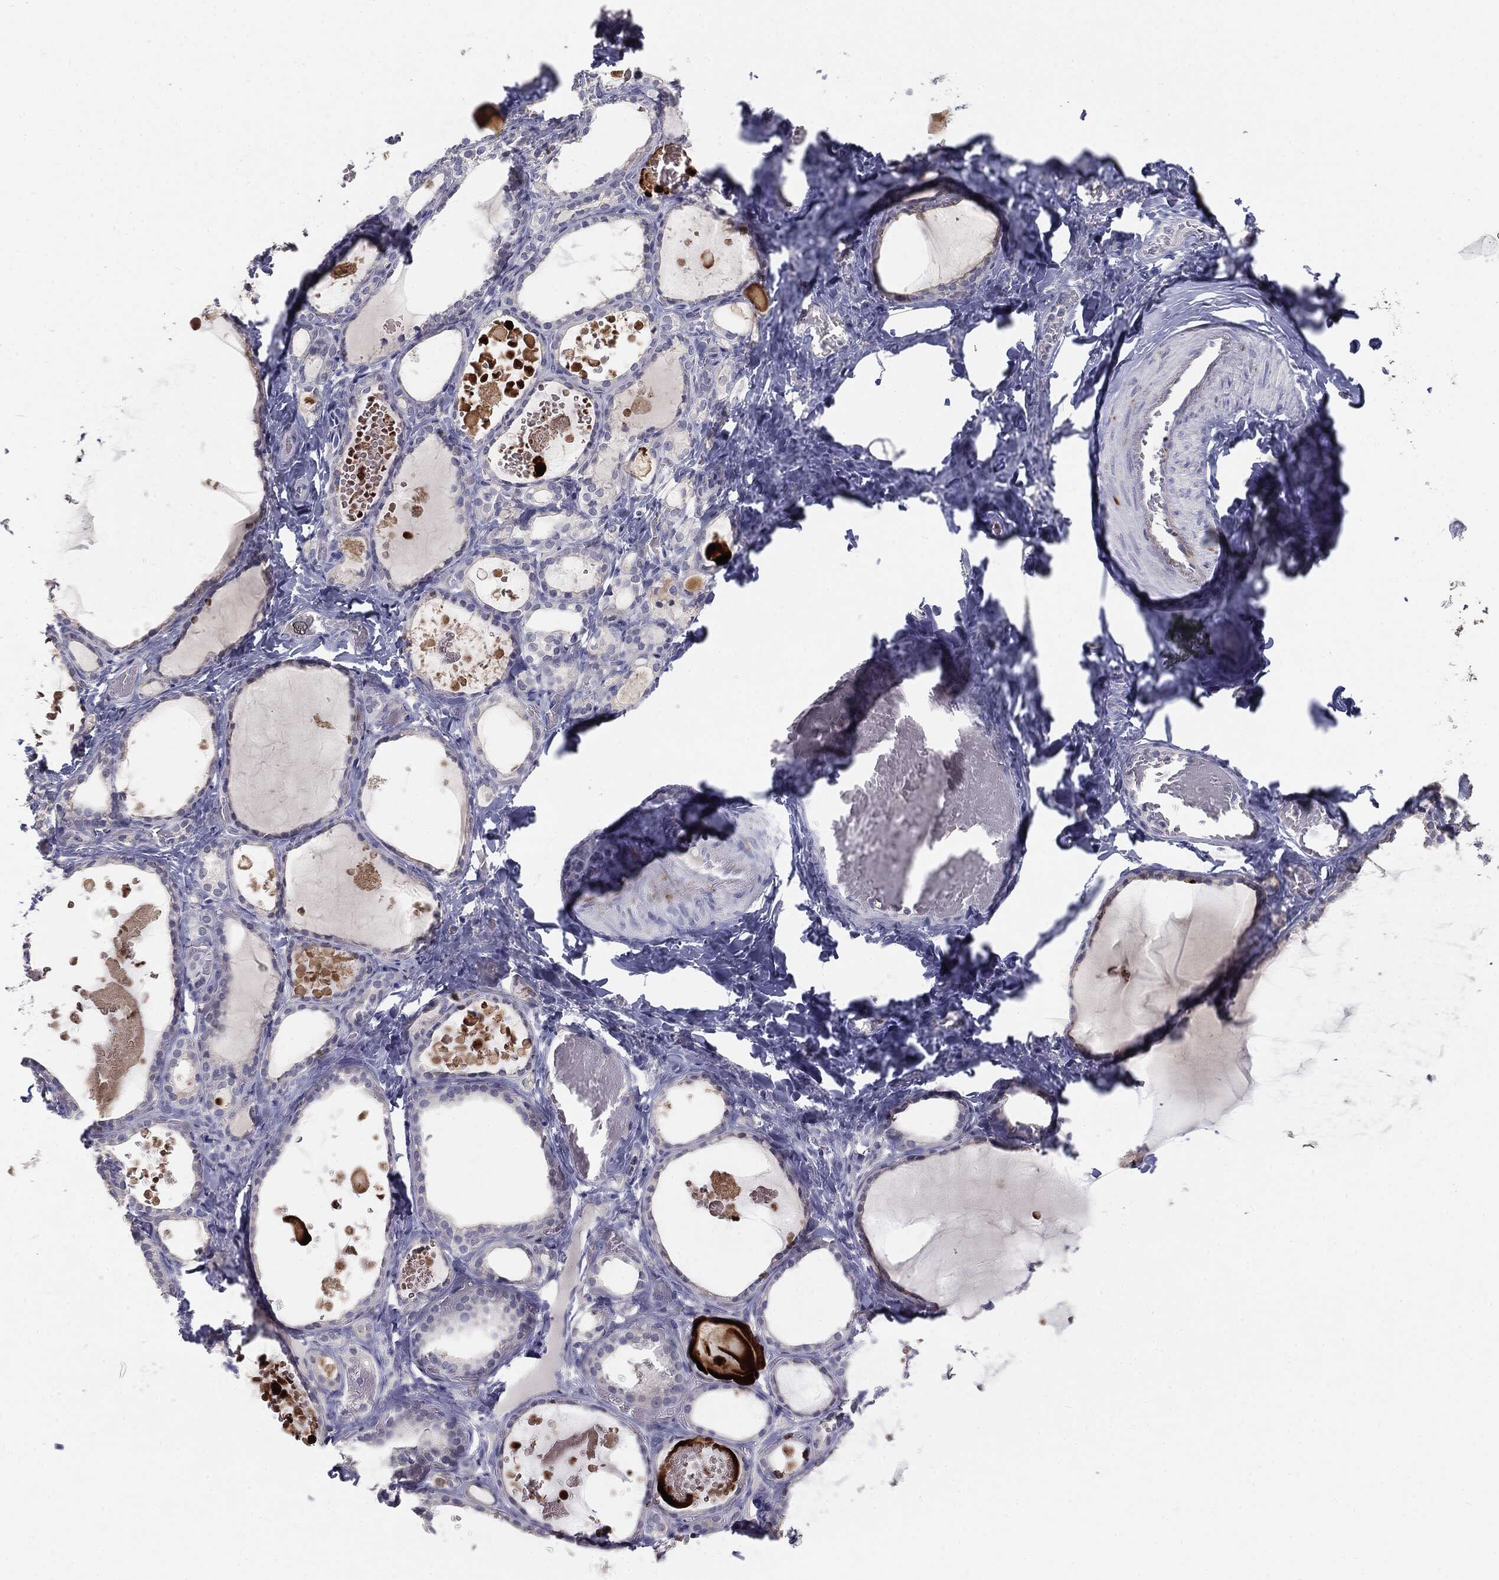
{"staining": {"intensity": "negative", "quantity": "none", "location": "none"}, "tissue": "thyroid gland", "cell_type": "Glandular cells", "image_type": "normal", "snomed": [{"axis": "morphology", "description": "Normal tissue, NOS"}, {"axis": "topography", "description": "Thyroid gland"}], "caption": "High power microscopy image of an immunohistochemistry photomicrograph of unremarkable thyroid gland, revealing no significant staining in glandular cells. Brightfield microscopy of immunohistochemistry (IHC) stained with DAB (3,3'-diaminobenzidine) (brown) and hematoxylin (blue), captured at high magnification.", "gene": "MUC1", "patient": {"sex": "female", "age": 56}}